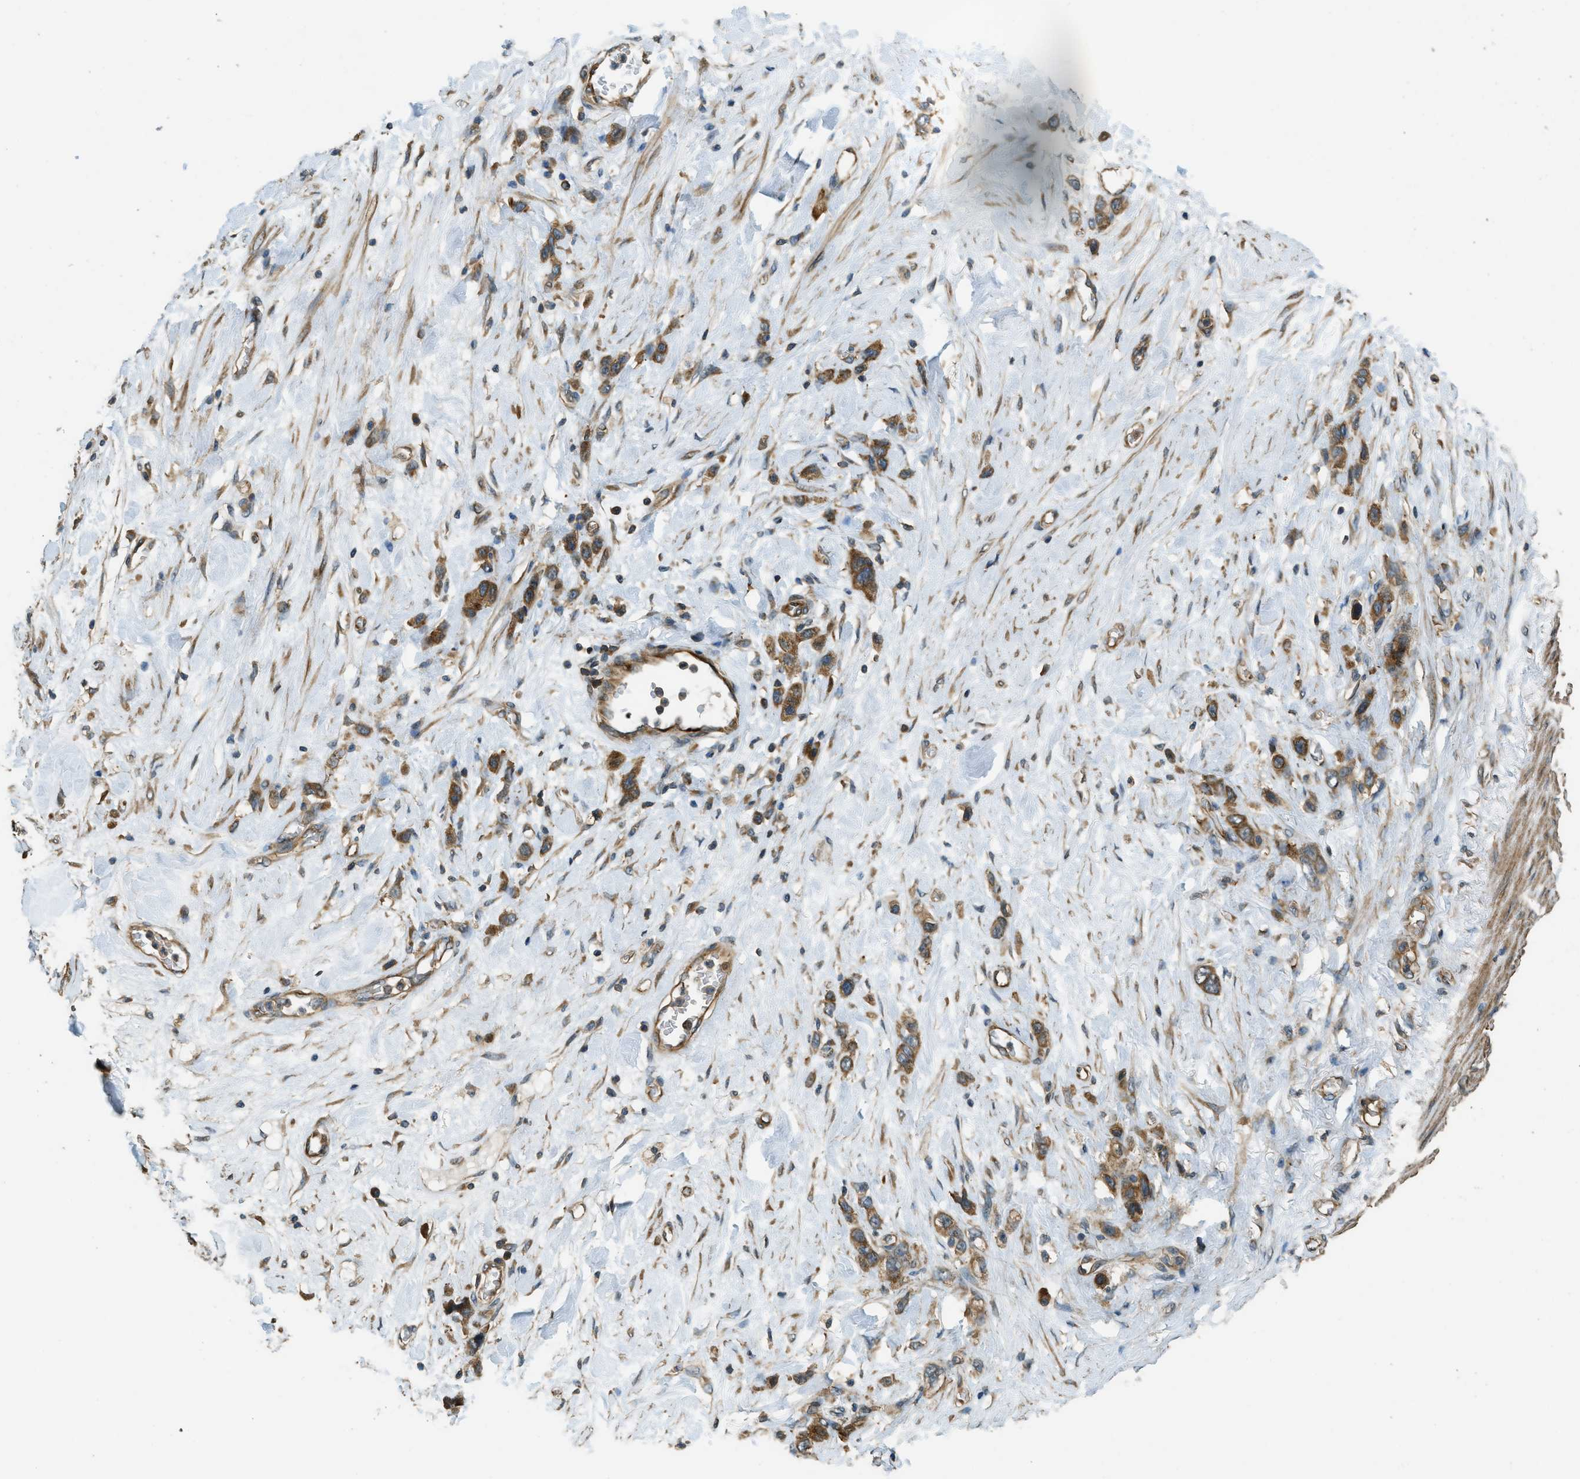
{"staining": {"intensity": "moderate", "quantity": ">75%", "location": "cytoplasmic/membranous"}, "tissue": "stomach cancer", "cell_type": "Tumor cells", "image_type": "cancer", "snomed": [{"axis": "morphology", "description": "Adenocarcinoma, NOS"}, {"axis": "morphology", "description": "Adenocarcinoma, High grade"}, {"axis": "topography", "description": "Stomach, upper"}, {"axis": "topography", "description": "Stomach, lower"}], "caption": "The photomicrograph exhibits staining of adenocarcinoma (stomach), revealing moderate cytoplasmic/membranous protein positivity (brown color) within tumor cells. Immunohistochemistry (ihc) stains the protein of interest in brown and the nuclei are stained blue.", "gene": "MARS1", "patient": {"sex": "female", "age": 65}}